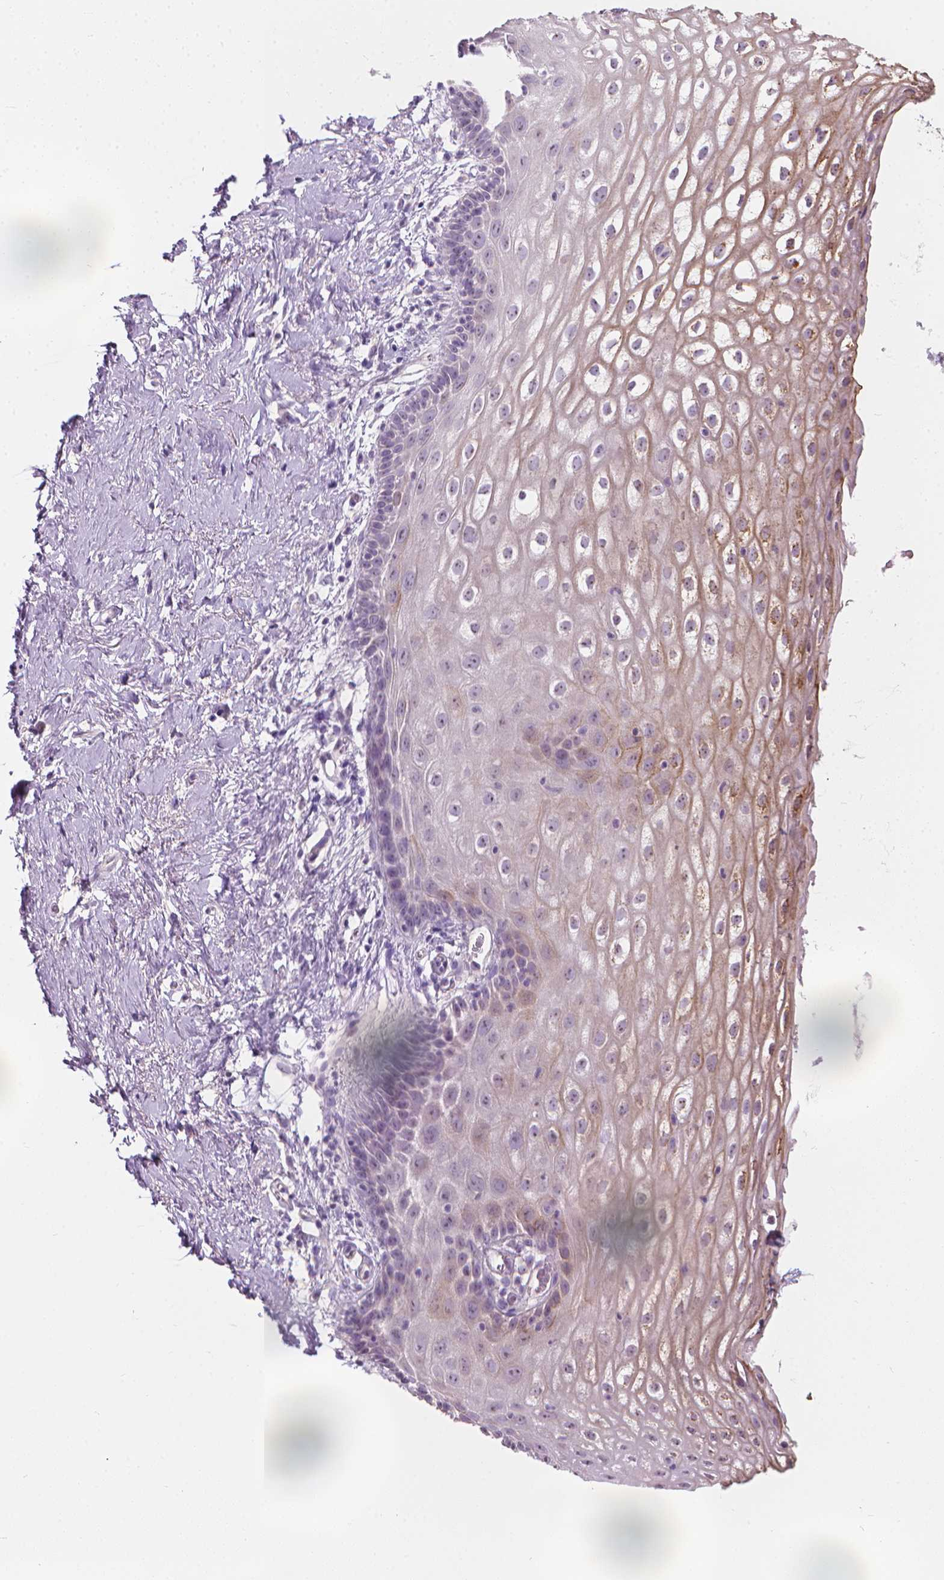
{"staining": {"intensity": "weak", "quantity": "<25%", "location": "cytoplasmic/membranous"}, "tissue": "vagina", "cell_type": "Squamous epithelial cells", "image_type": "normal", "snomed": [{"axis": "morphology", "description": "Normal tissue, NOS"}, {"axis": "morphology", "description": "Adenocarcinoma, NOS"}, {"axis": "topography", "description": "Rectum"}, {"axis": "topography", "description": "Vagina"}, {"axis": "topography", "description": "Peripheral nerve tissue"}], "caption": "DAB (3,3'-diaminobenzidine) immunohistochemical staining of unremarkable vagina exhibits no significant staining in squamous epithelial cells. (DAB (3,3'-diaminobenzidine) IHC visualized using brightfield microscopy, high magnification).", "gene": "GPRC5A", "patient": {"sex": "female", "age": 71}}